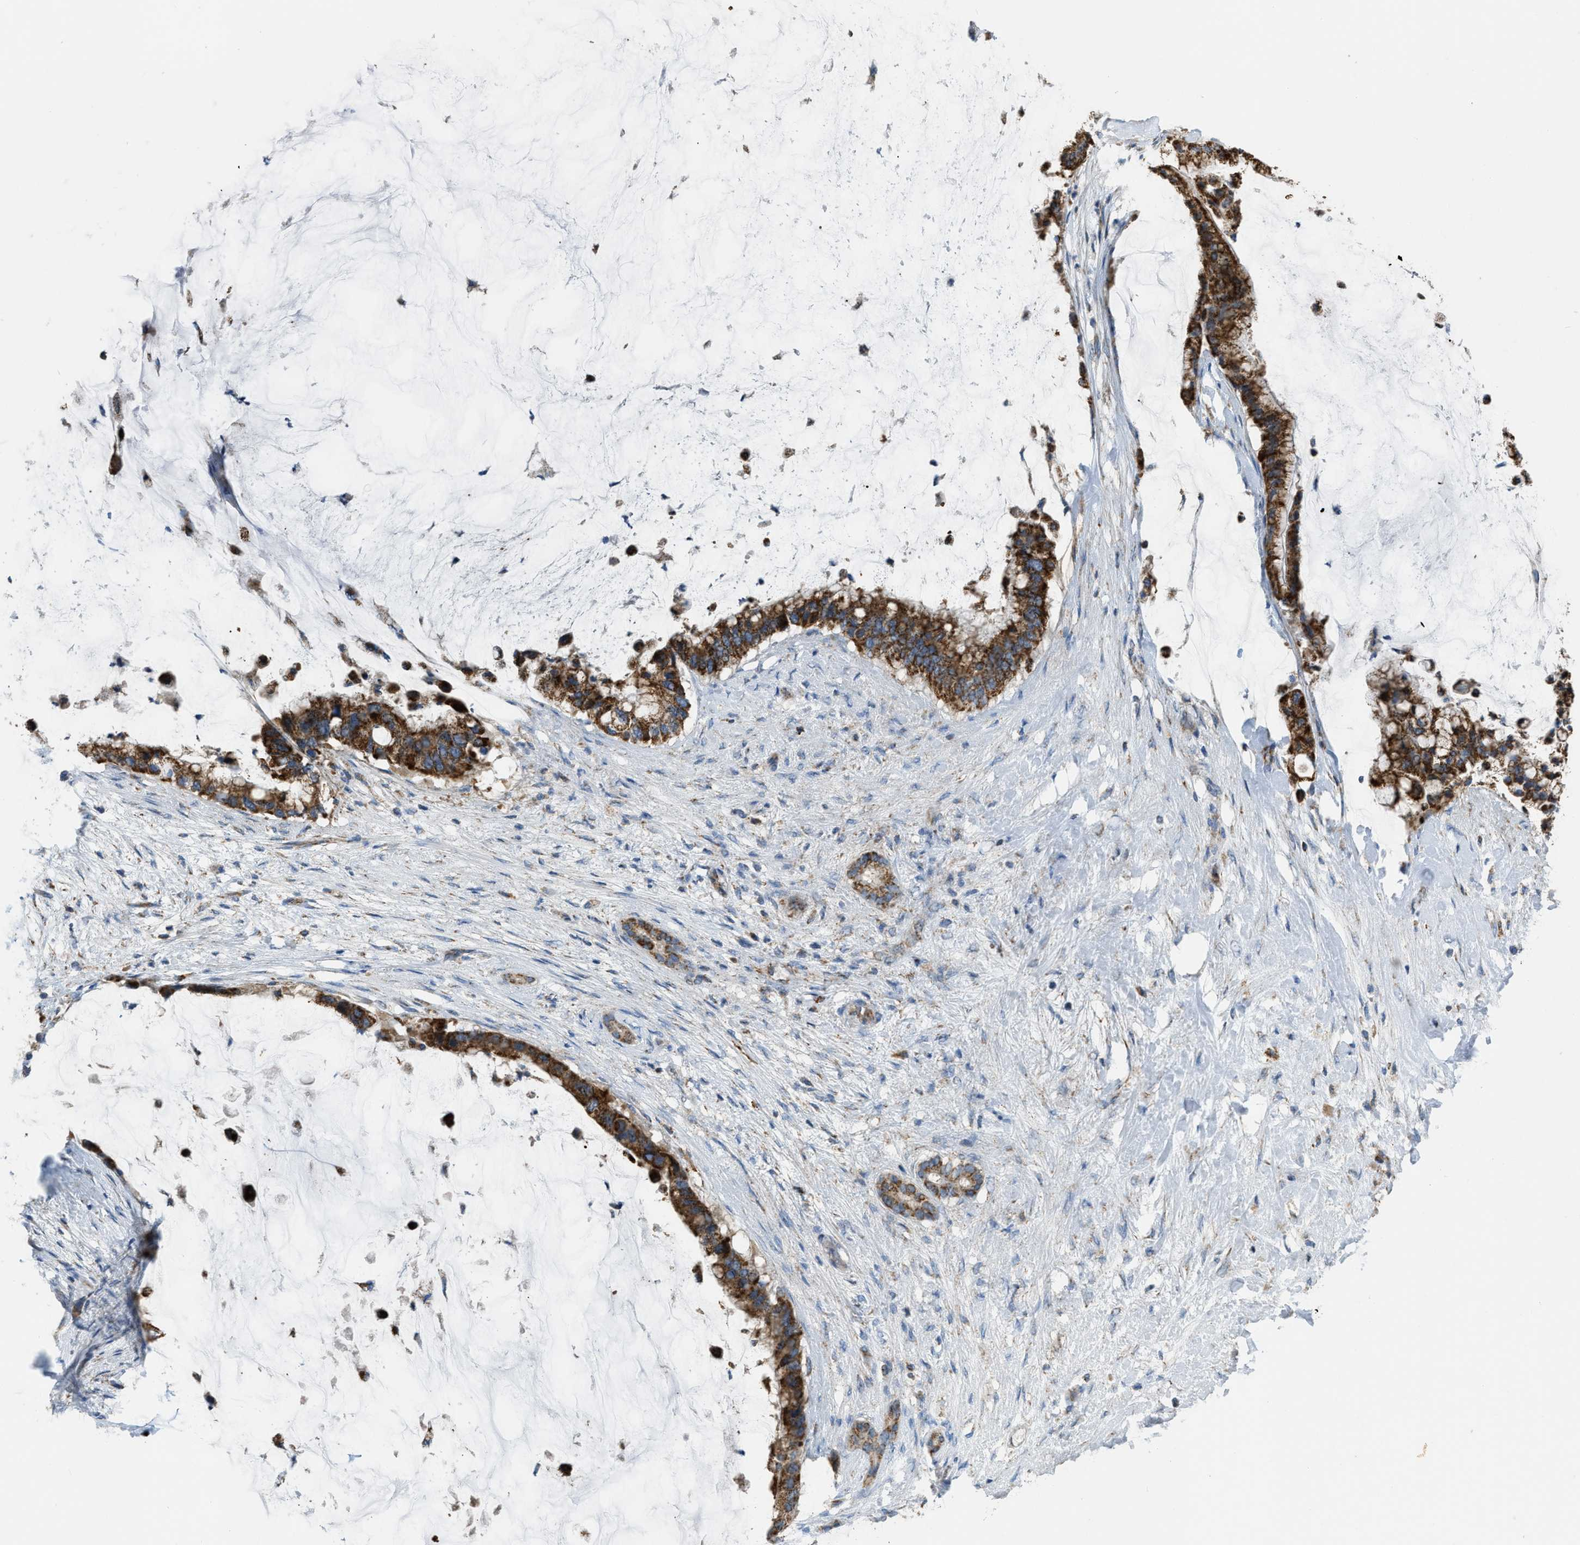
{"staining": {"intensity": "strong", "quantity": ">75%", "location": "cytoplasmic/membranous"}, "tissue": "pancreatic cancer", "cell_type": "Tumor cells", "image_type": "cancer", "snomed": [{"axis": "morphology", "description": "Adenocarcinoma, NOS"}, {"axis": "topography", "description": "Pancreas"}], "caption": "Immunohistochemistry (DAB (3,3'-diaminobenzidine)) staining of human pancreatic adenocarcinoma shows strong cytoplasmic/membranous protein staining in approximately >75% of tumor cells.", "gene": "ETFB", "patient": {"sex": "male", "age": 41}}